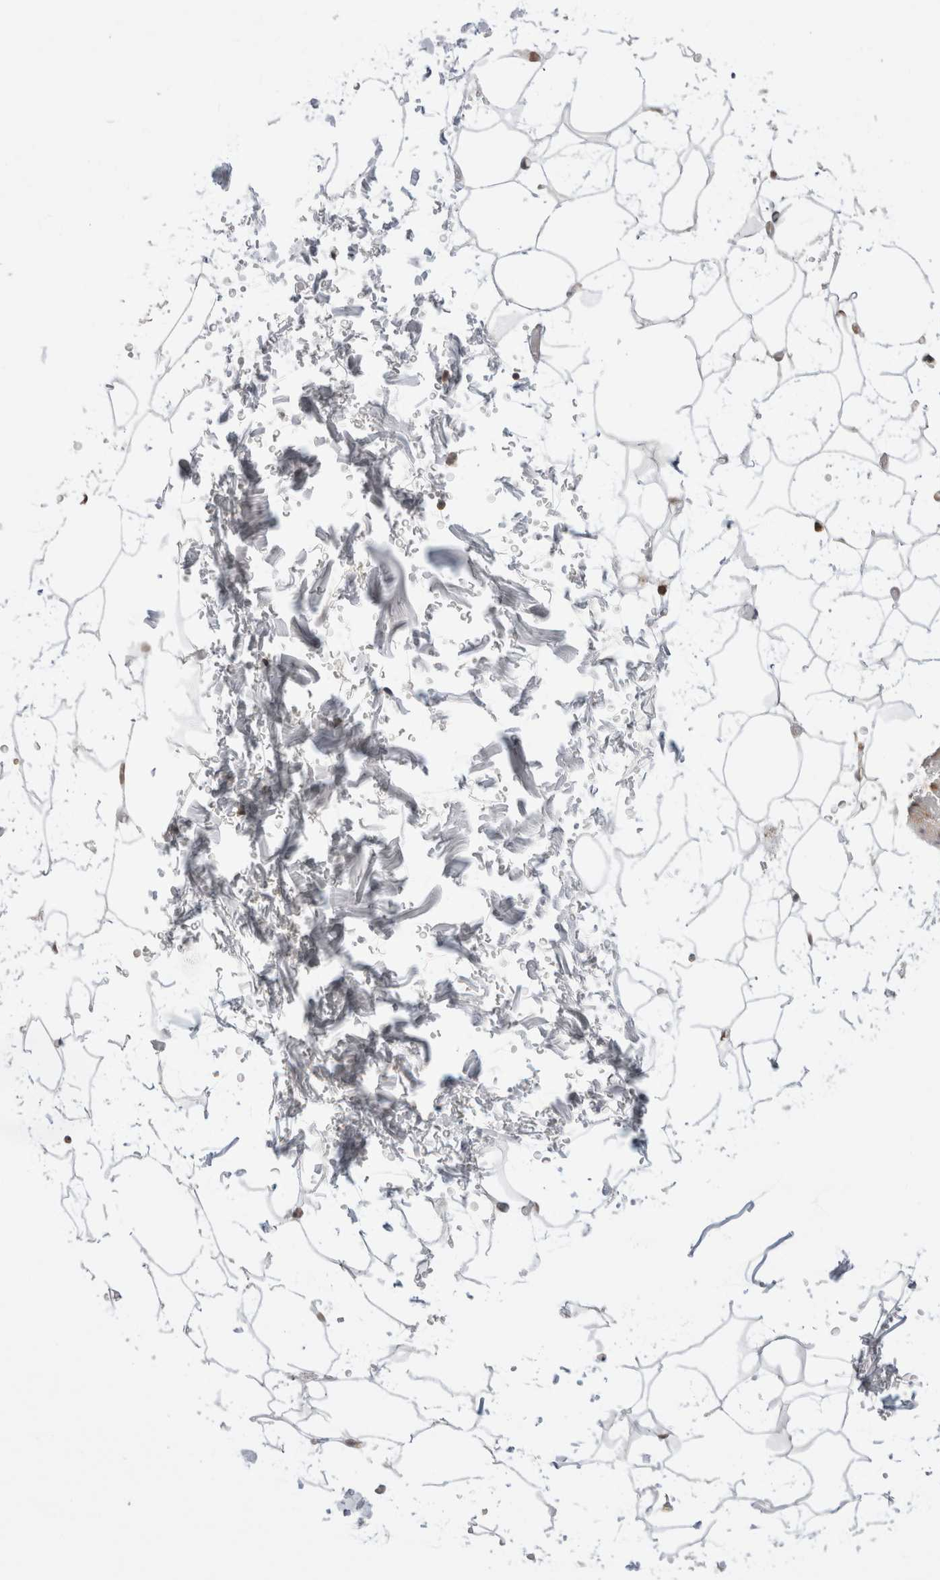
{"staining": {"intensity": "negative", "quantity": "none", "location": "none"}, "tissue": "adipose tissue", "cell_type": "Adipocytes", "image_type": "normal", "snomed": [{"axis": "morphology", "description": "Normal tissue, NOS"}, {"axis": "topography", "description": "Soft tissue"}], "caption": "Adipocytes are negative for protein expression in unremarkable human adipose tissue. Brightfield microscopy of immunohistochemistry (IHC) stained with DAB (3,3'-diaminobenzidine) (brown) and hematoxylin (blue), captured at high magnification.", "gene": "NFKB1", "patient": {"sex": "male", "age": 72}}